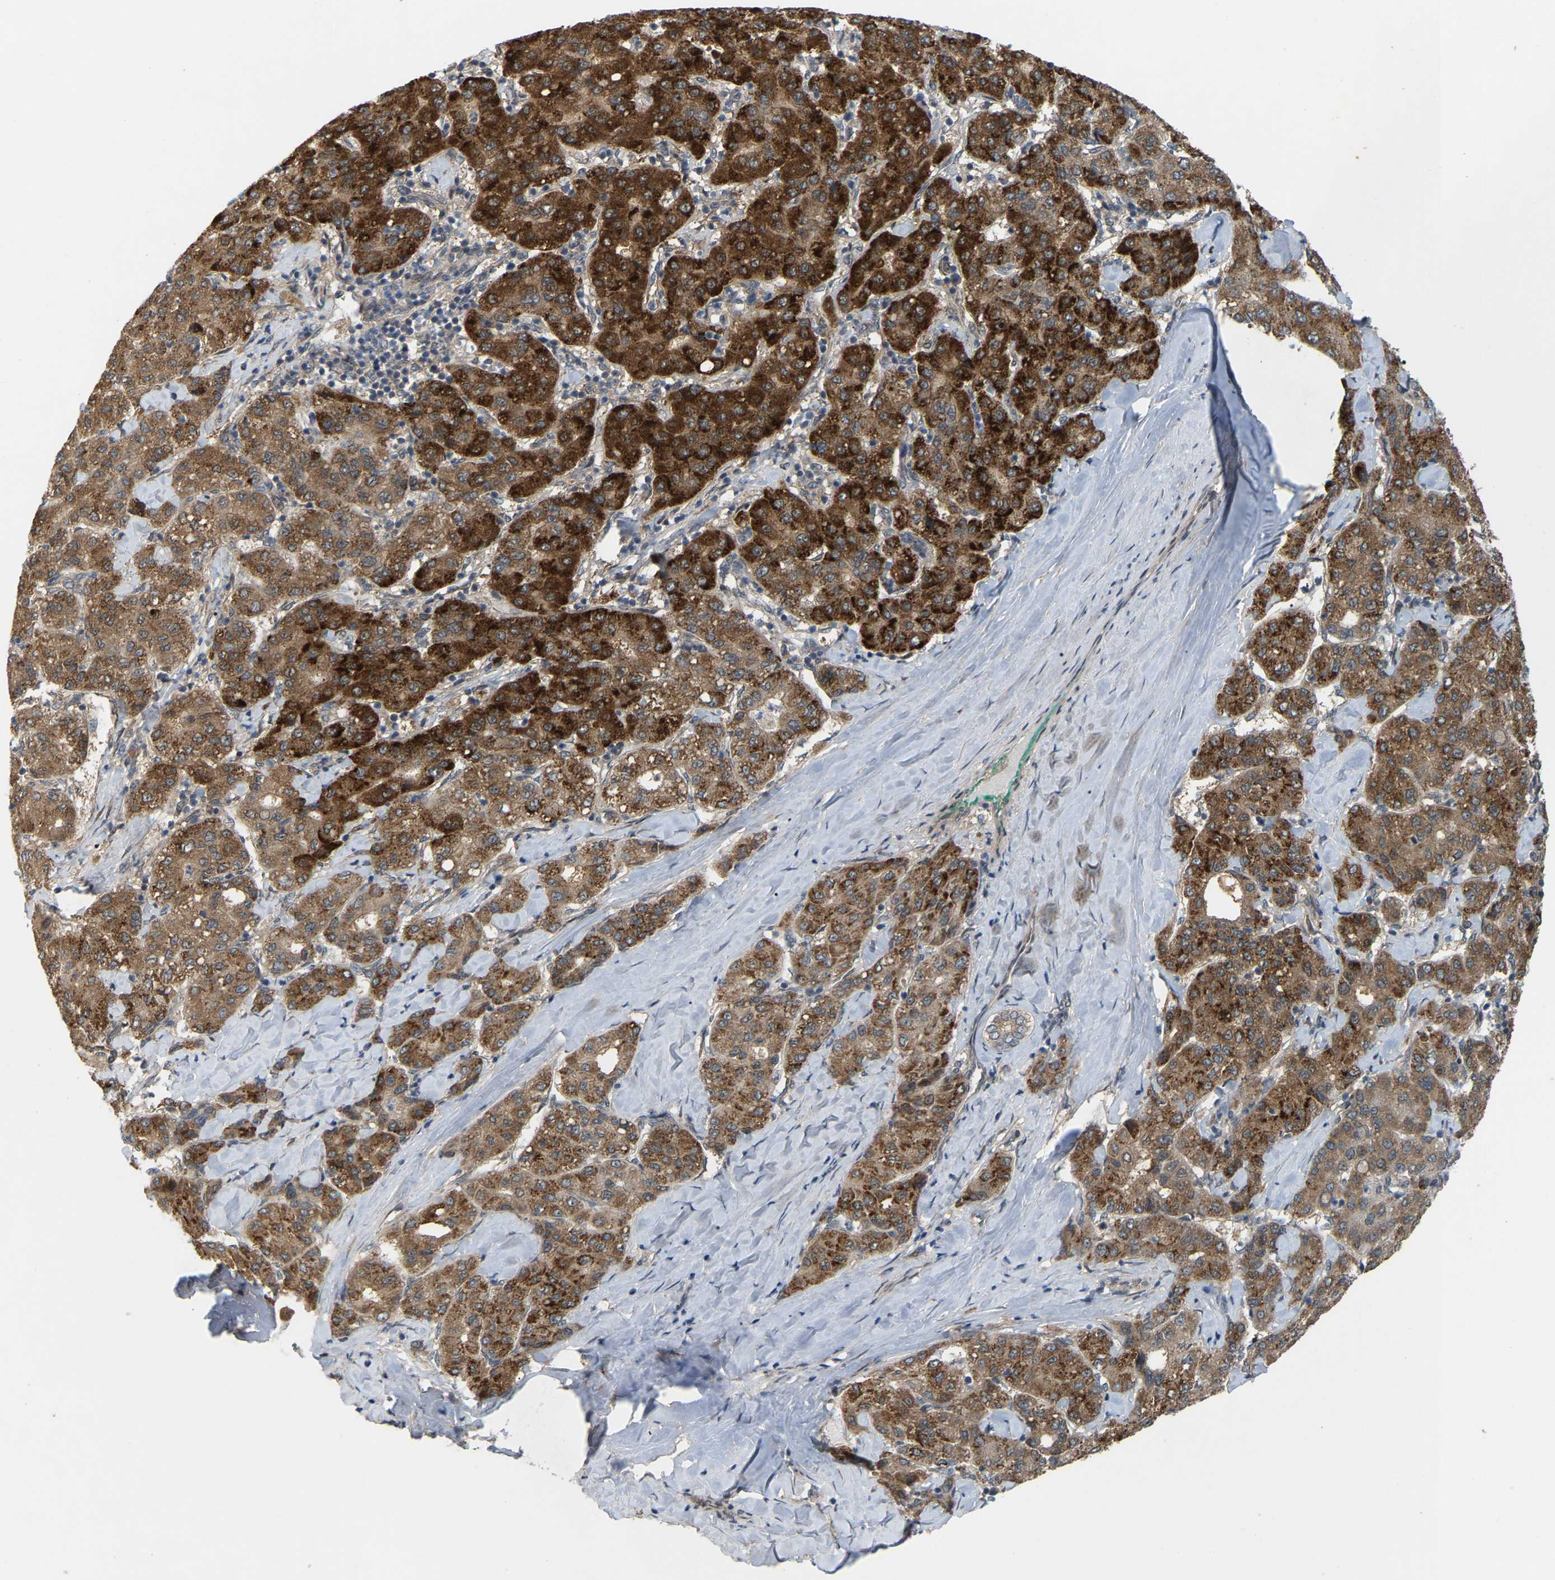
{"staining": {"intensity": "strong", "quantity": ">75%", "location": "cytoplasmic/membranous"}, "tissue": "liver cancer", "cell_type": "Tumor cells", "image_type": "cancer", "snomed": [{"axis": "morphology", "description": "Carcinoma, Hepatocellular, NOS"}, {"axis": "topography", "description": "Liver"}], "caption": "Strong cytoplasmic/membranous positivity for a protein is seen in about >75% of tumor cells of liver cancer using immunohistochemistry (IHC).", "gene": "CROT", "patient": {"sex": "male", "age": 65}}